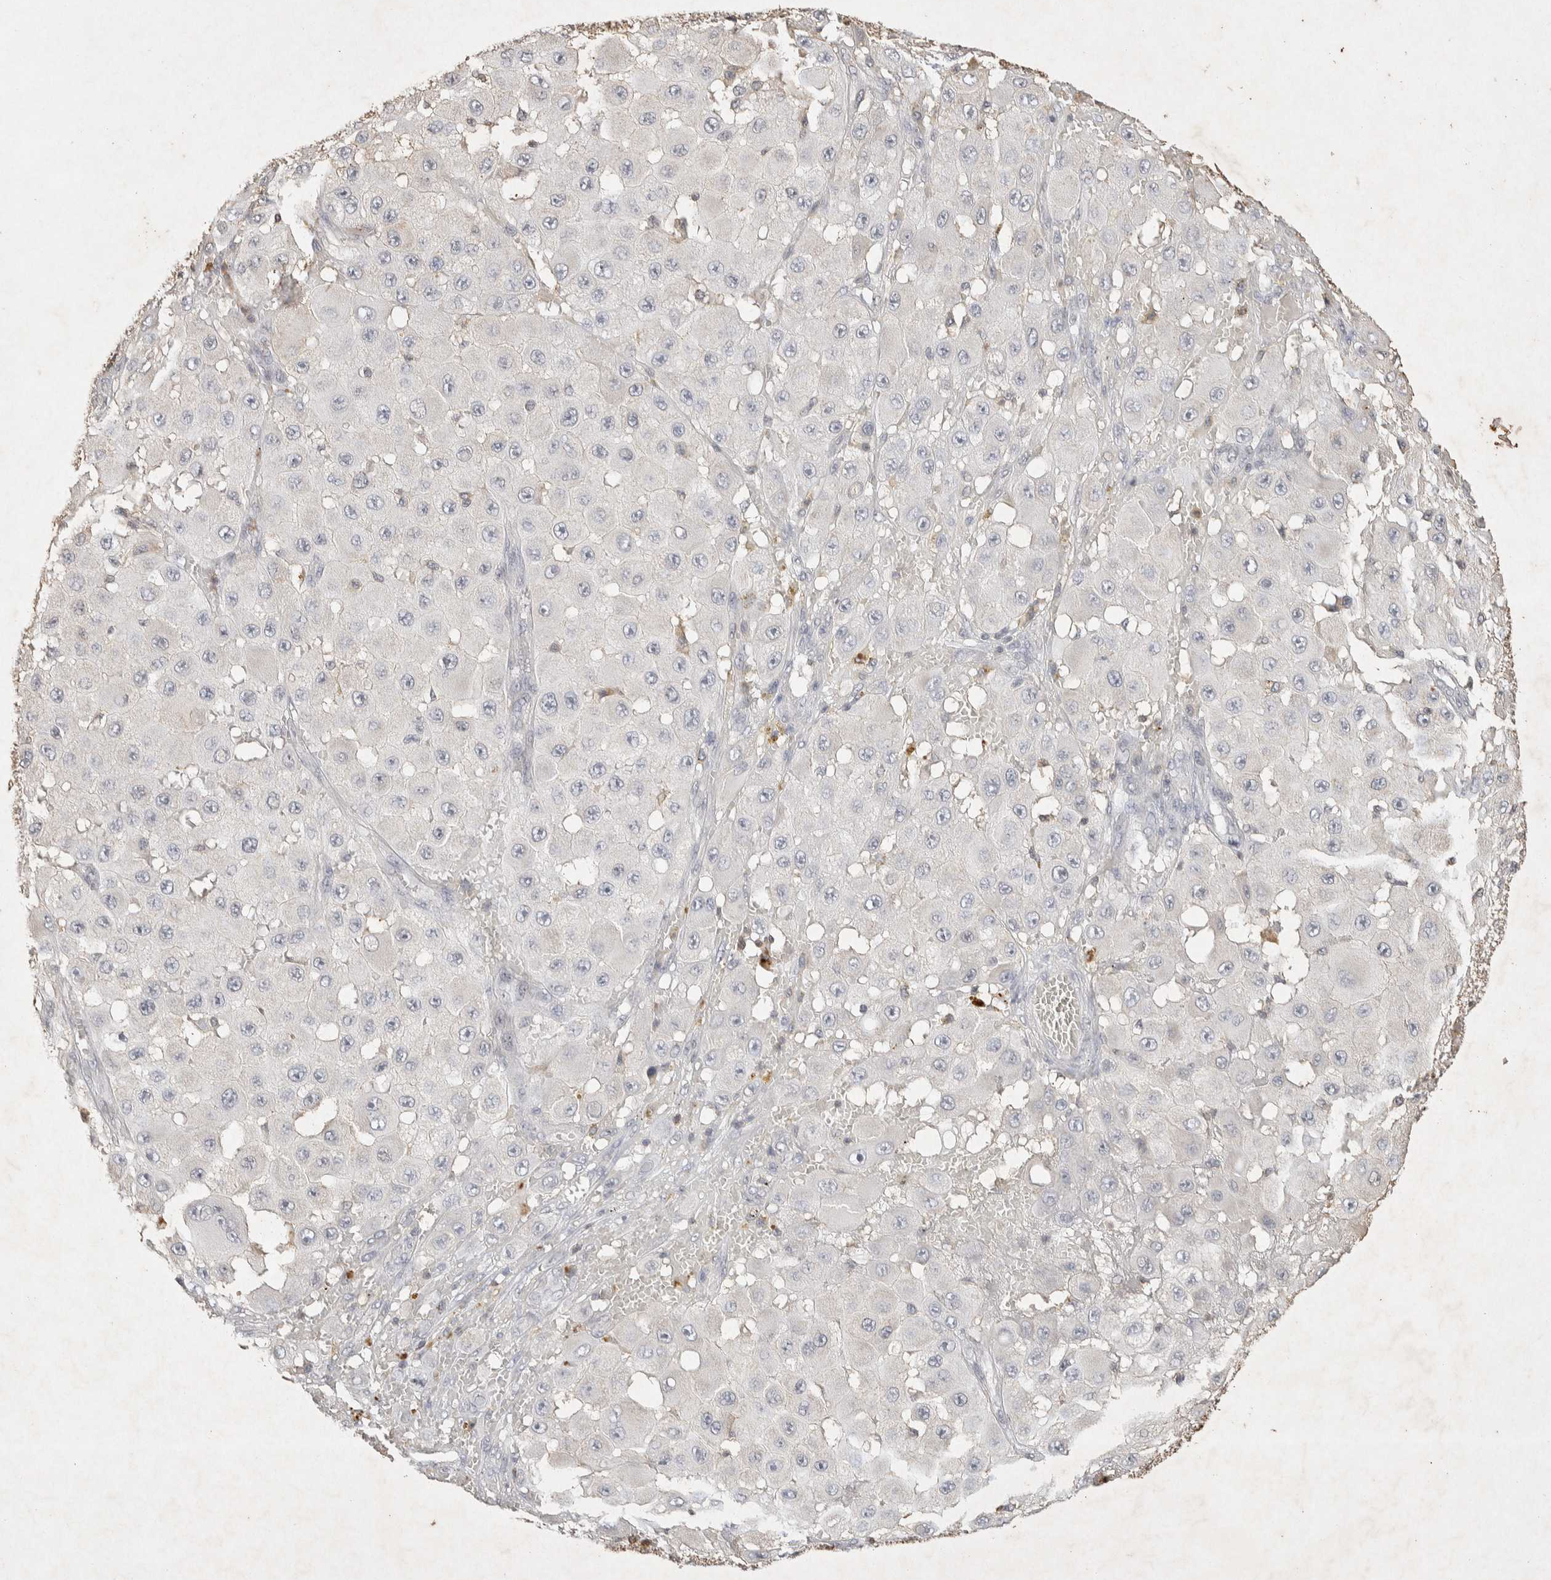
{"staining": {"intensity": "negative", "quantity": "none", "location": "none"}, "tissue": "melanoma", "cell_type": "Tumor cells", "image_type": "cancer", "snomed": [{"axis": "morphology", "description": "Malignant melanoma, NOS"}, {"axis": "topography", "description": "Skin"}], "caption": "This micrograph is of melanoma stained with IHC to label a protein in brown with the nuclei are counter-stained blue. There is no staining in tumor cells.", "gene": "RAC2", "patient": {"sex": "female", "age": 81}}